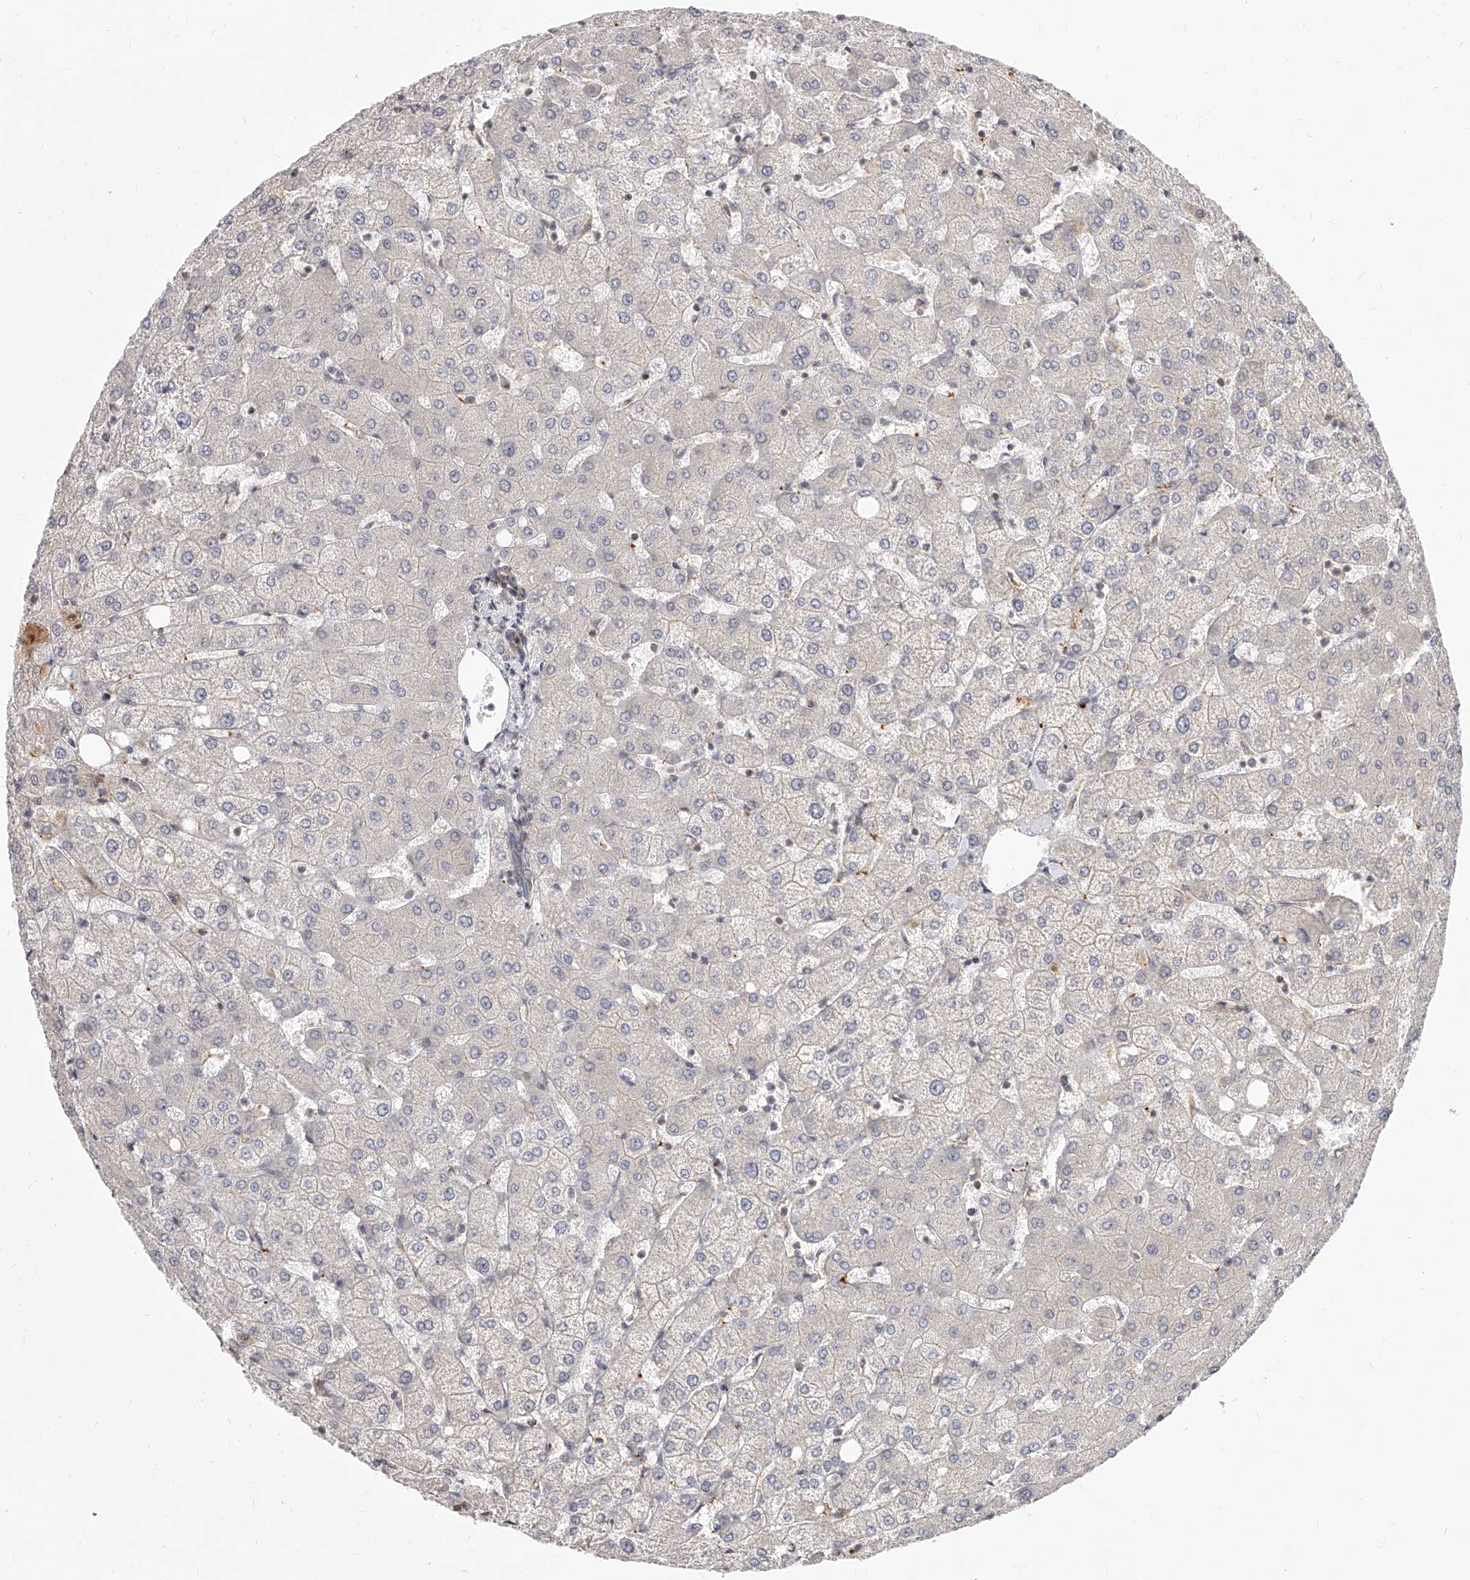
{"staining": {"intensity": "negative", "quantity": "none", "location": "none"}, "tissue": "liver", "cell_type": "Cholangiocytes", "image_type": "normal", "snomed": [{"axis": "morphology", "description": "Normal tissue, NOS"}, {"axis": "topography", "description": "Liver"}], "caption": "There is no significant staining in cholangiocytes of liver. (DAB immunohistochemistry, high magnification).", "gene": "SLC37A1", "patient": {"sex": "female", "age": 54}}